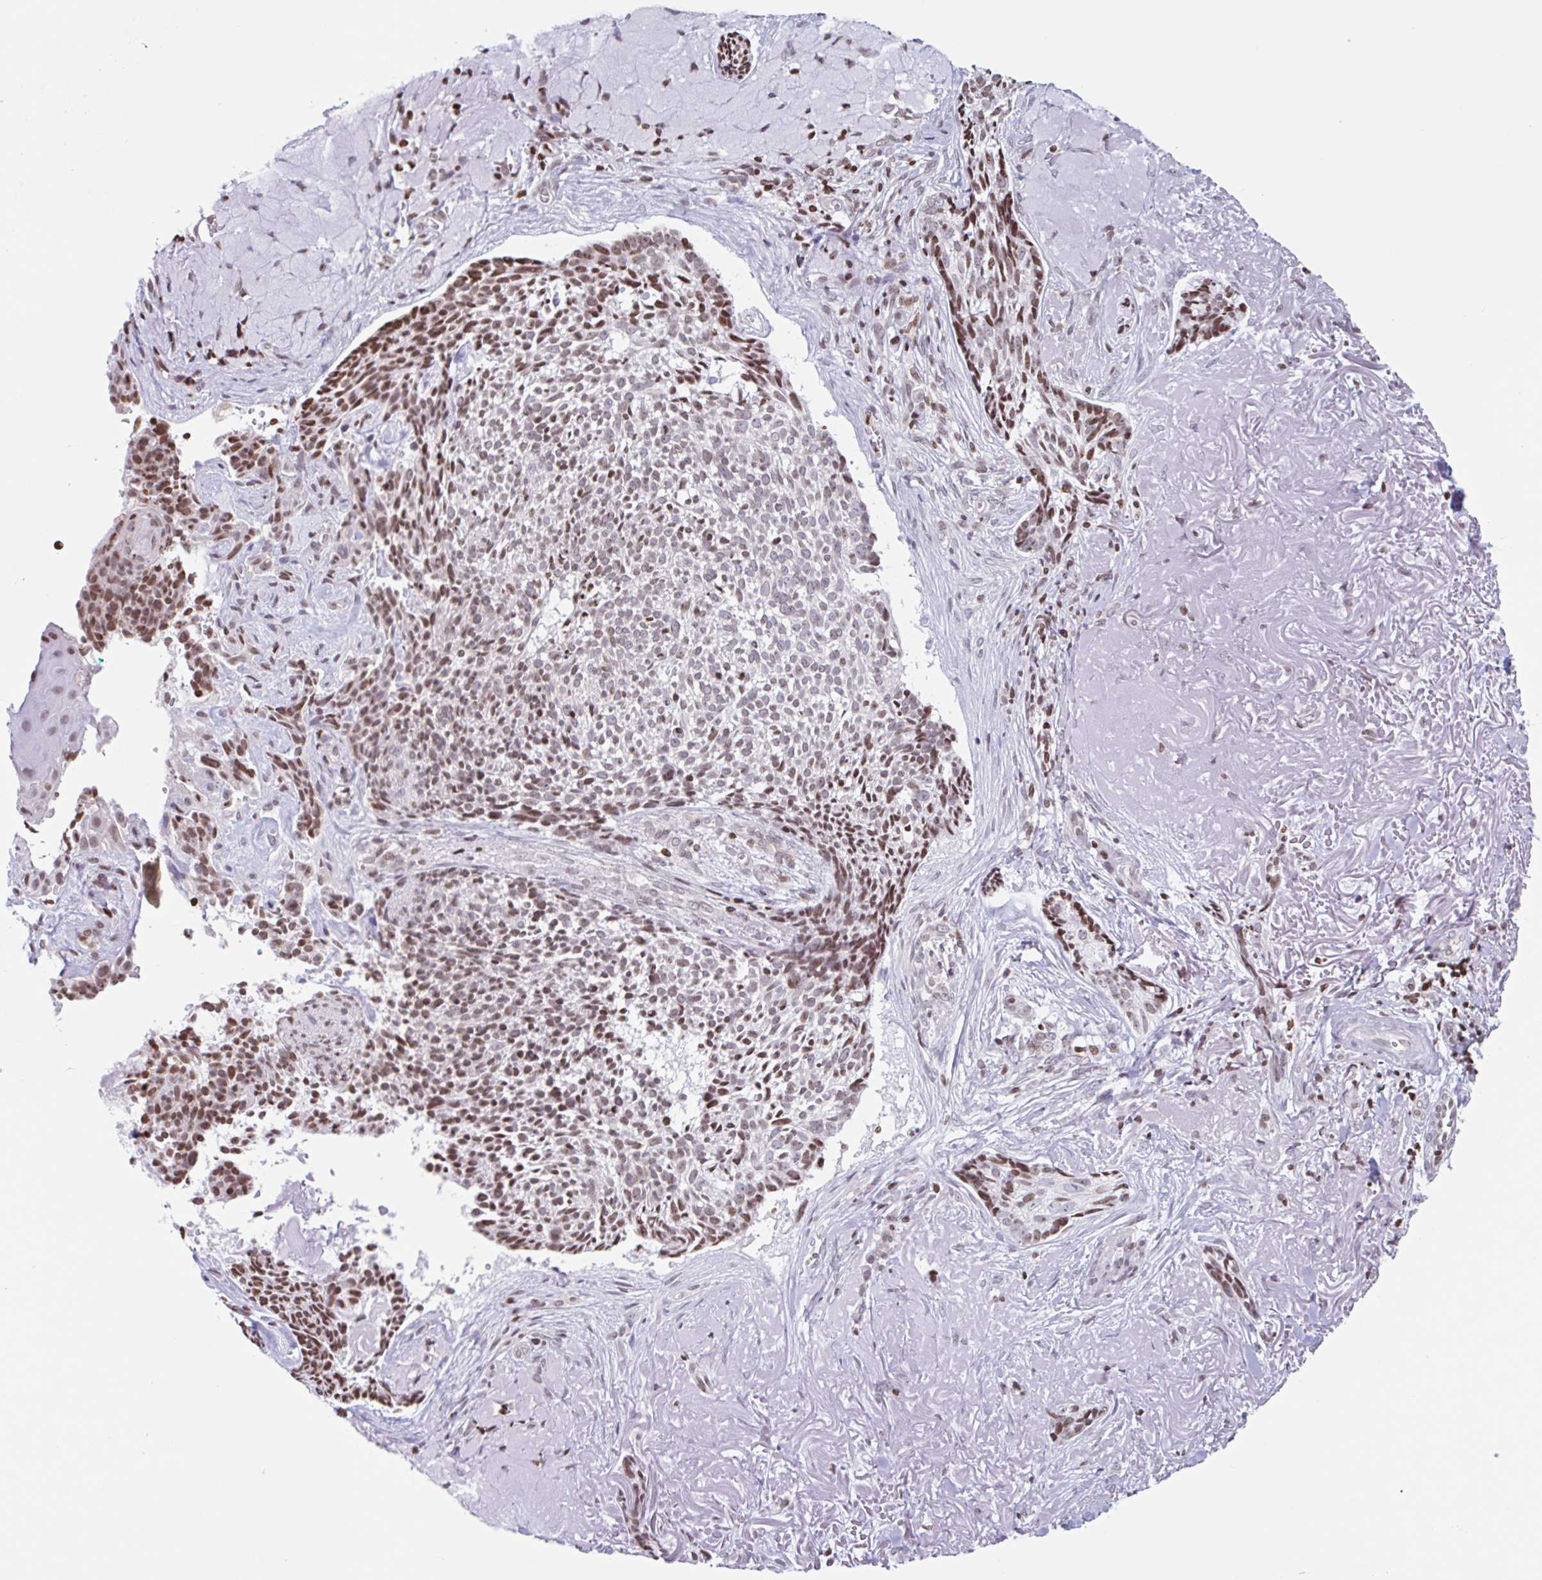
{"staining": {"intensity": "moderate", "quantity": ">75%", "location": "nuclear"}, "tissue": "skin cancer", "cell_type": "Tumor cells", "image_type": "cancer", "snomed": [{"axis": "morphology", "description": "Basal cell carcinoma"}, {"axis": "topography", "description": "Skin"}, {"axis": "topography", "description": "Skin of face"}], "caption": "Protein analysis of skin cancer (basal cell carcinoma) tissue displays moderate nuclear expression in about >75% of tumor cells.", "gene": "NOL6", "patient": {"sex": "female", "age": 95}}